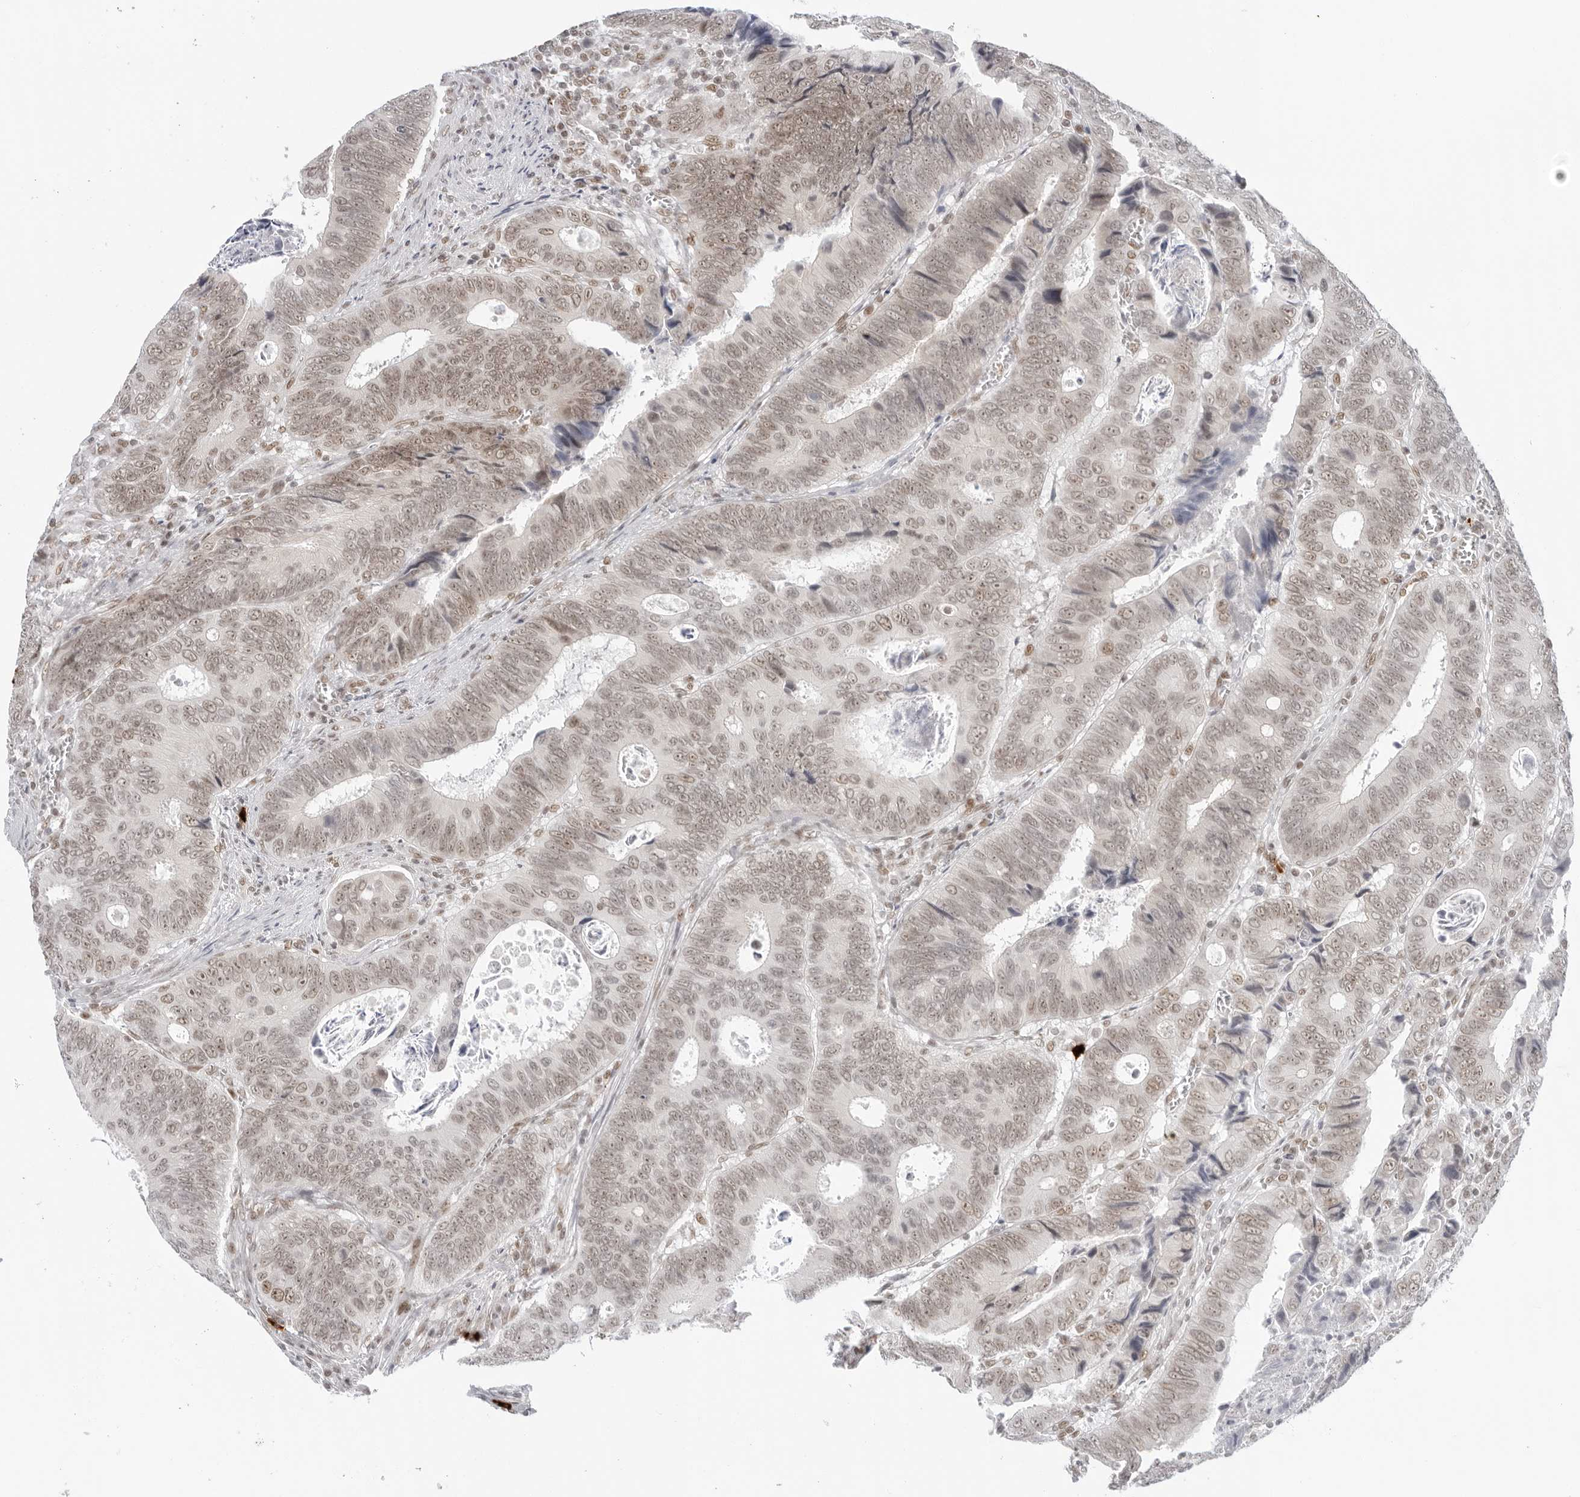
{"staining": {"intensity": "weak", "quantity": ">75%", "location": "nuclear"}, "tissue": "colorectal cancer", "cell_type": "Tumor cells", "image_type": "cancer", "snomed": [{"axis": "morphology", "description": "Adenocarcinoma, NOS"}, {"axis": "topography", "description": "Colon"}], "caption": "Colorectal cancer was stained to show a protein in brown. There is low levels of weak nuclear staining in about >75% of tumor cells.", "gene": "FOXK2", "patient": {"sex": "male", "age": 72}}